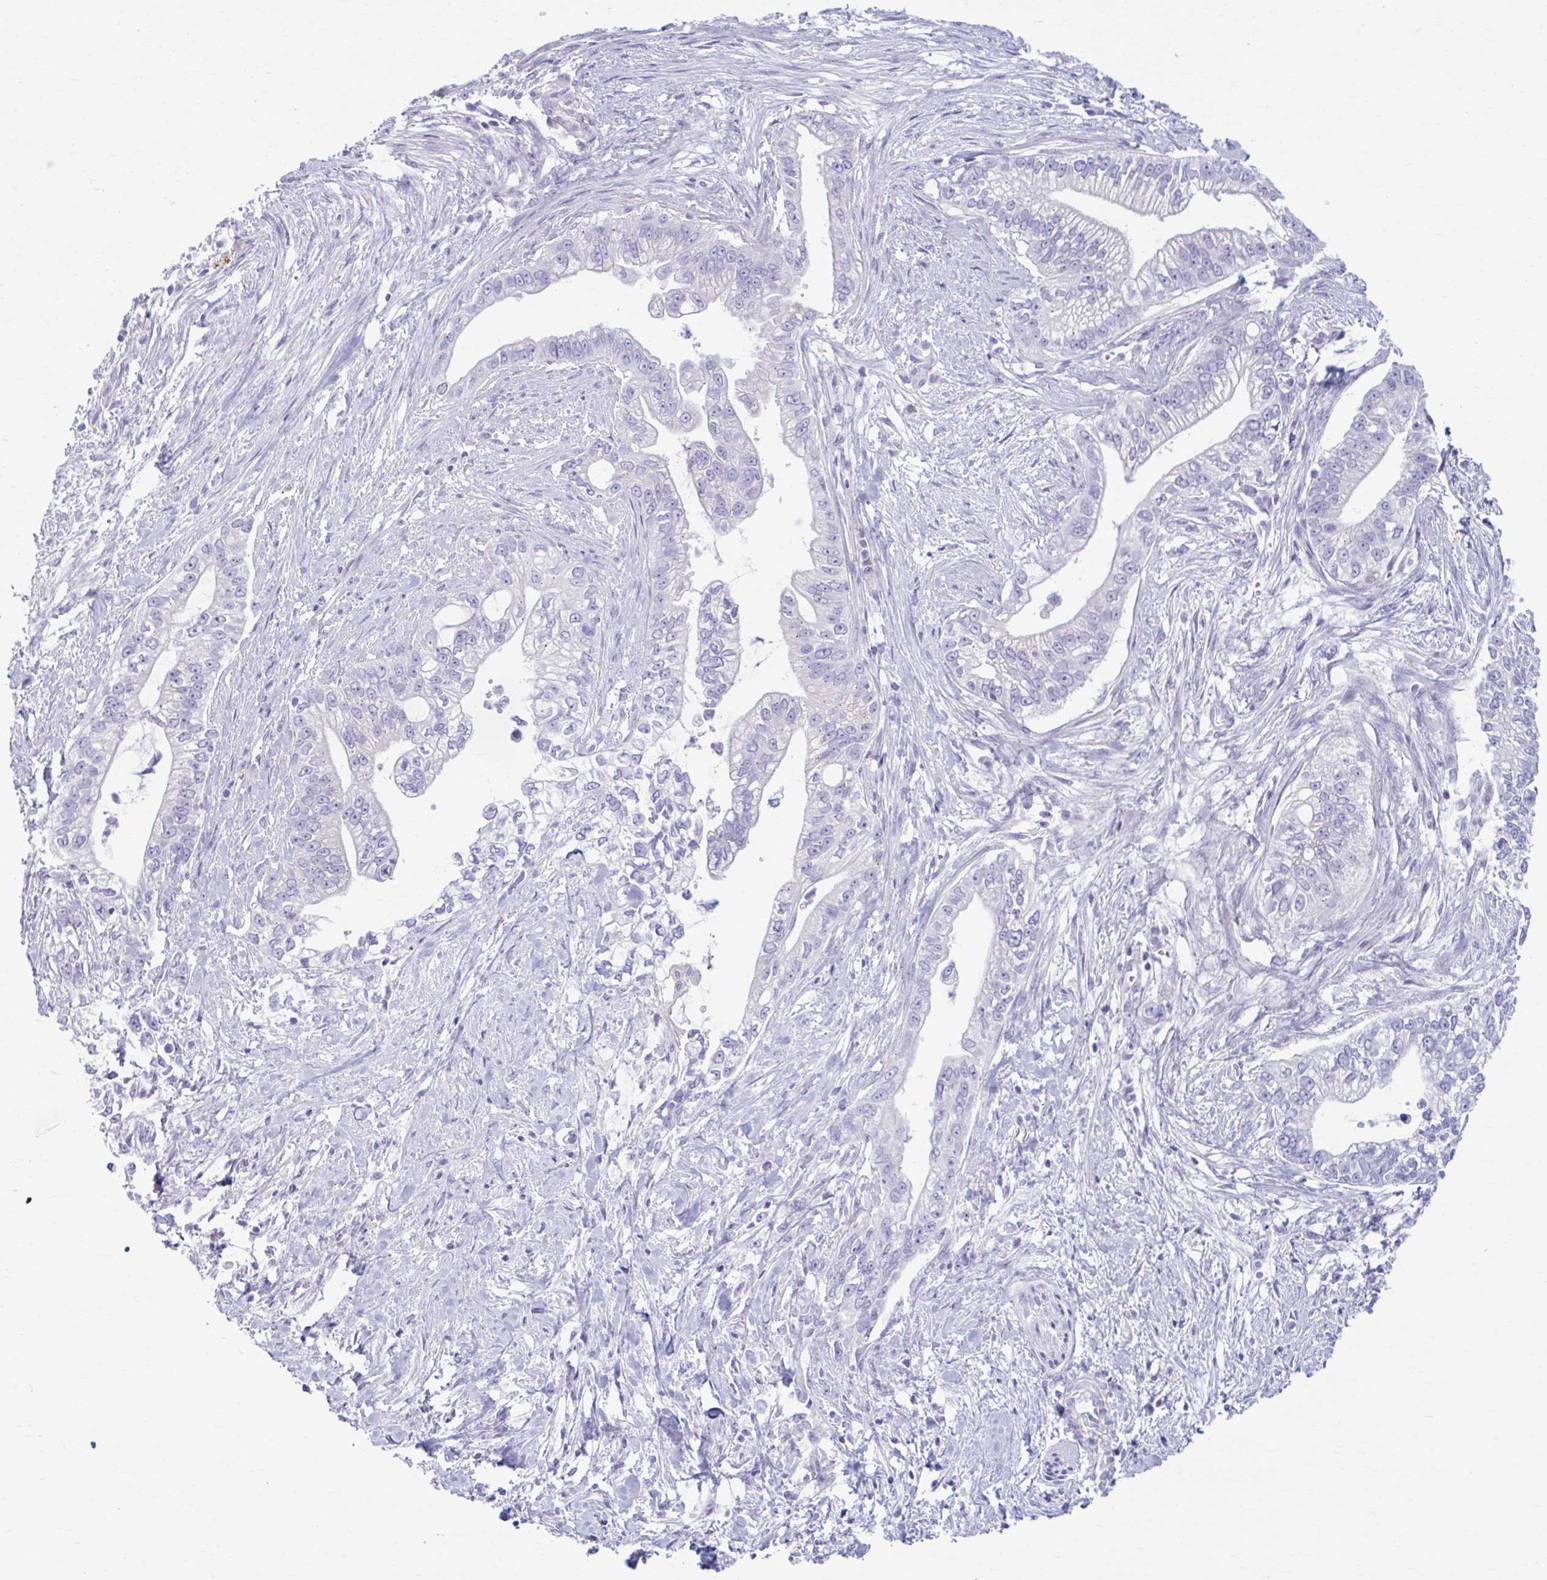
{"staining": {"intensity": "negative", "quantity": "none", "location": "none"}, "tissue": "pancreatic cancer", "cell_type": "Tumor cells", "image_type": "cancer", "snomed": [{"axis": "morphology", "description": "Adenocarcinoma, NOS"}, {"axis": "topography", "description": "Pancreas"}], "caption": "The image displays no staining of tumor cells in pancreatic cancer. (Brightfield microscopy of DAB (3,3'-diaminobenzidine) immunohistochemistry (IHC) at high magnification).", "gene": "C12orf71", "patient": {"sex": "male", "age": 70}}